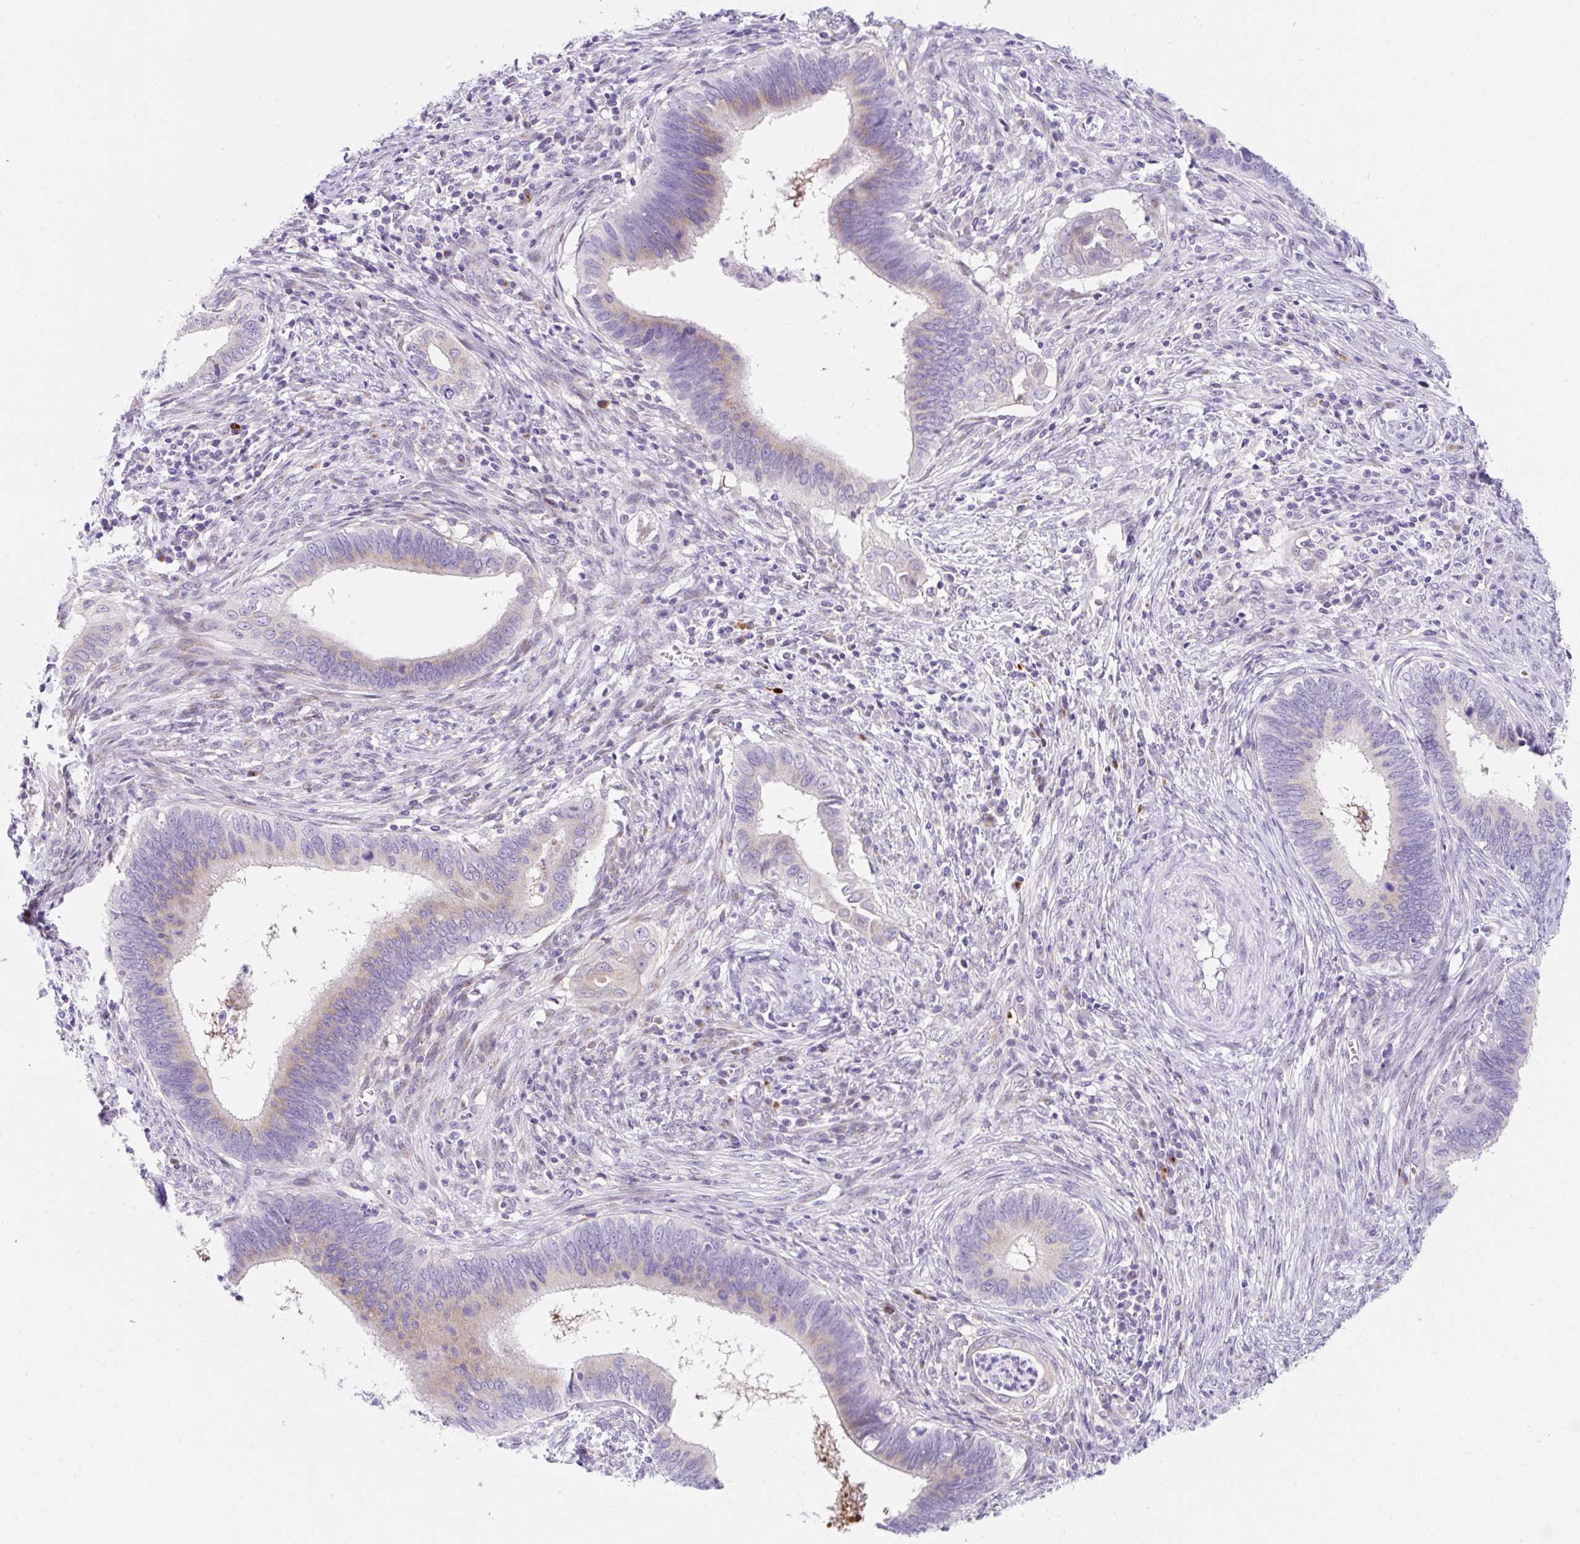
{"staining": {"intensity": "weak", "quantity": "25%-75%", "location": "cytoplasmic/membranous"}, "tissue": "cervical cancer", "cell_type": "Tumor cells", "image_type": "cancer", "snomed": [{"axis": "morphology", "description": "Adenocarcinoma, NOS"}, {"axis": "topography", "description": "Cervix"}], "caption": "Cervical cancer tissue shows weak cytoplasmic/membranous expression in about 25%-75% of tumor cells The staining is performed using DAB brown chromogen to label protein expression. The nuclei are counter-stained blue using hematoxylin.", "gene": "GOLGA8A", "patient": {"sex": "female", "age": 42}}